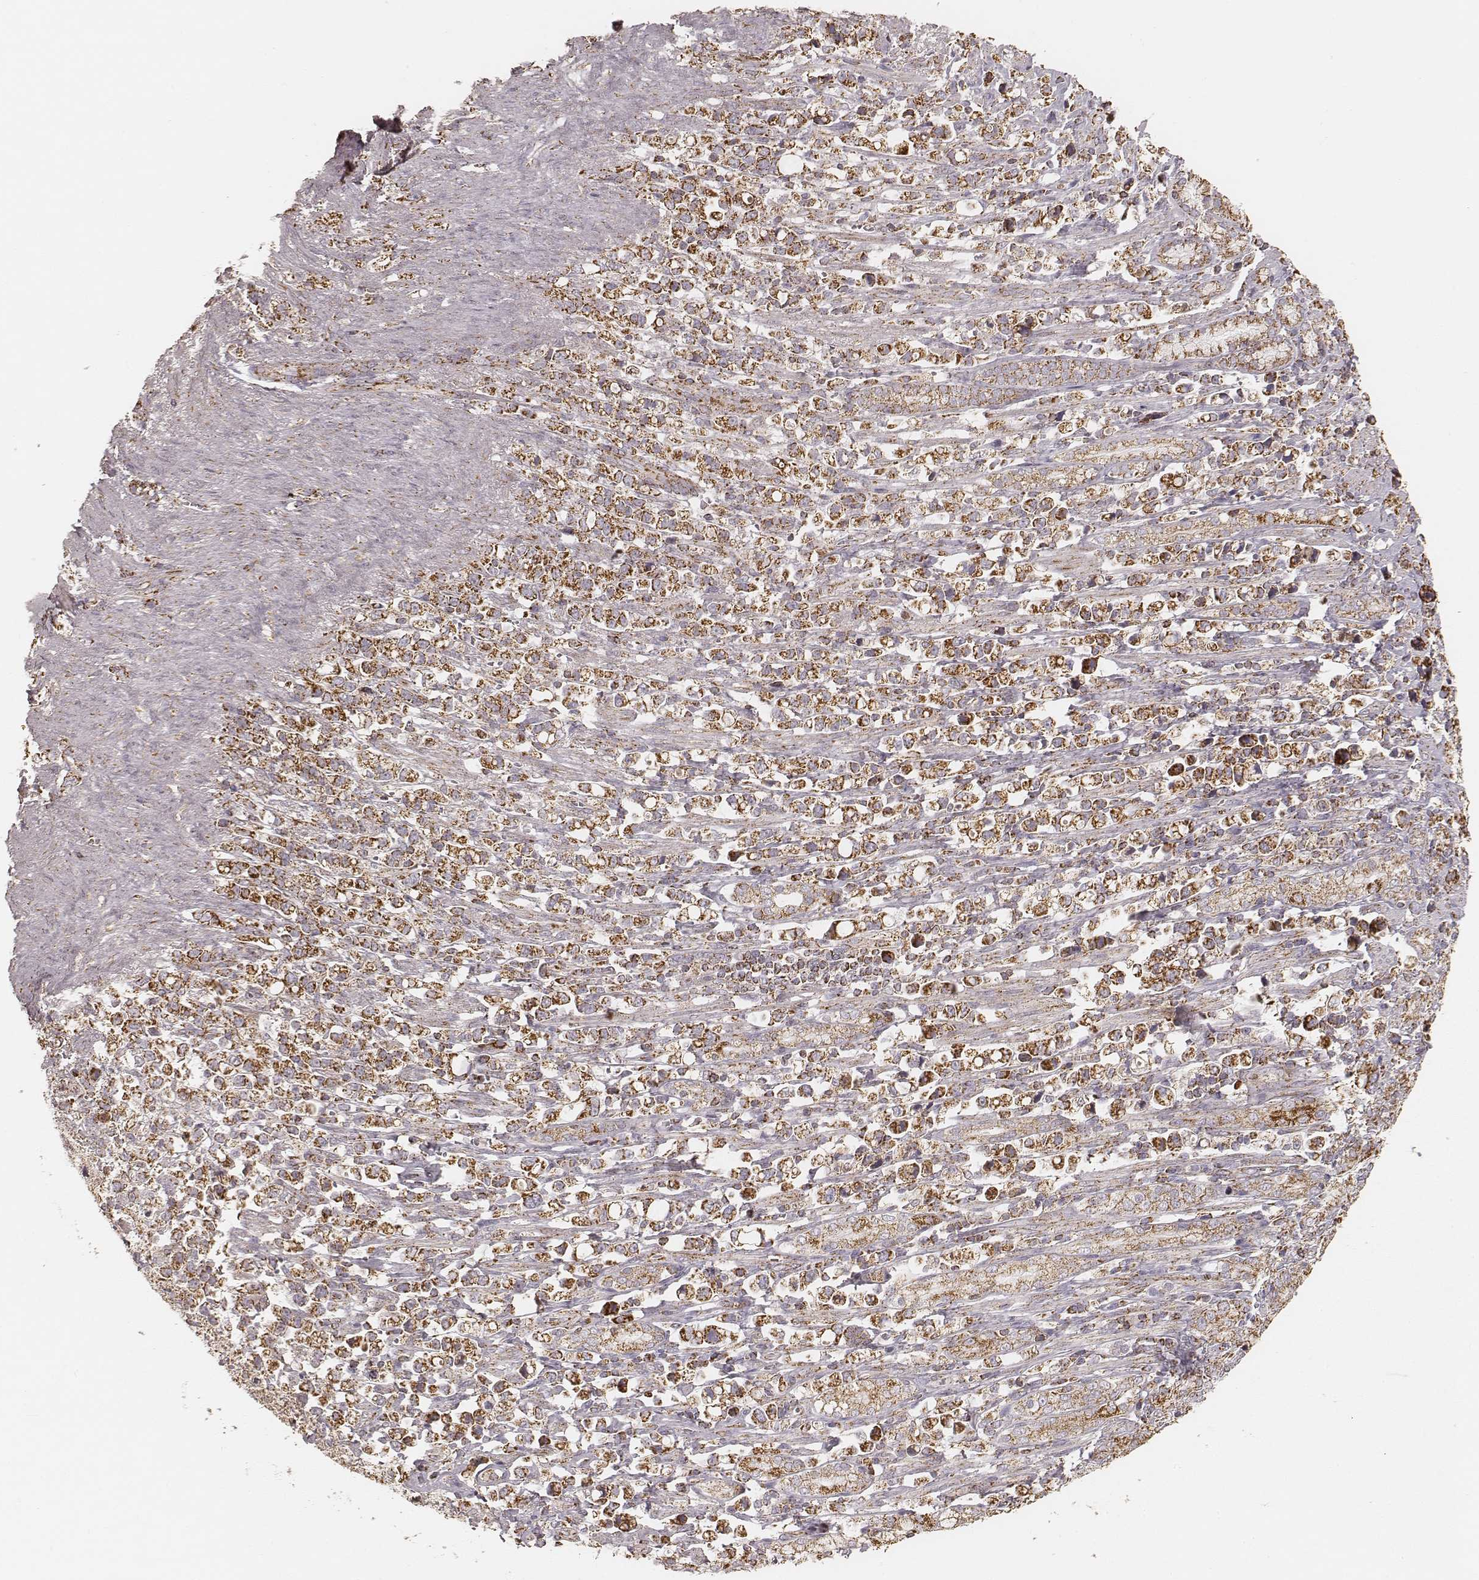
{"staining": {"intensity": "strong", "quantity": ">75%", "location": "cytoplasmic/membranous"}, "tissue": "stomach cancer", "cell_type": "Tumor cells", "image_type": "cancer", "snomed": [{"axis": "morphology", "description": "Adenocarcinoma, NOS"}, {"axis": "topography", "description": "Stomach"}], "caption": "Human stomach cancer stained for a protein (brown) exhibits strong cytoplasmic/membranous positive expression in approximately >75% of tumor cells.", "gene": "CS", "patient": {"sex": "male", "age": 63}}